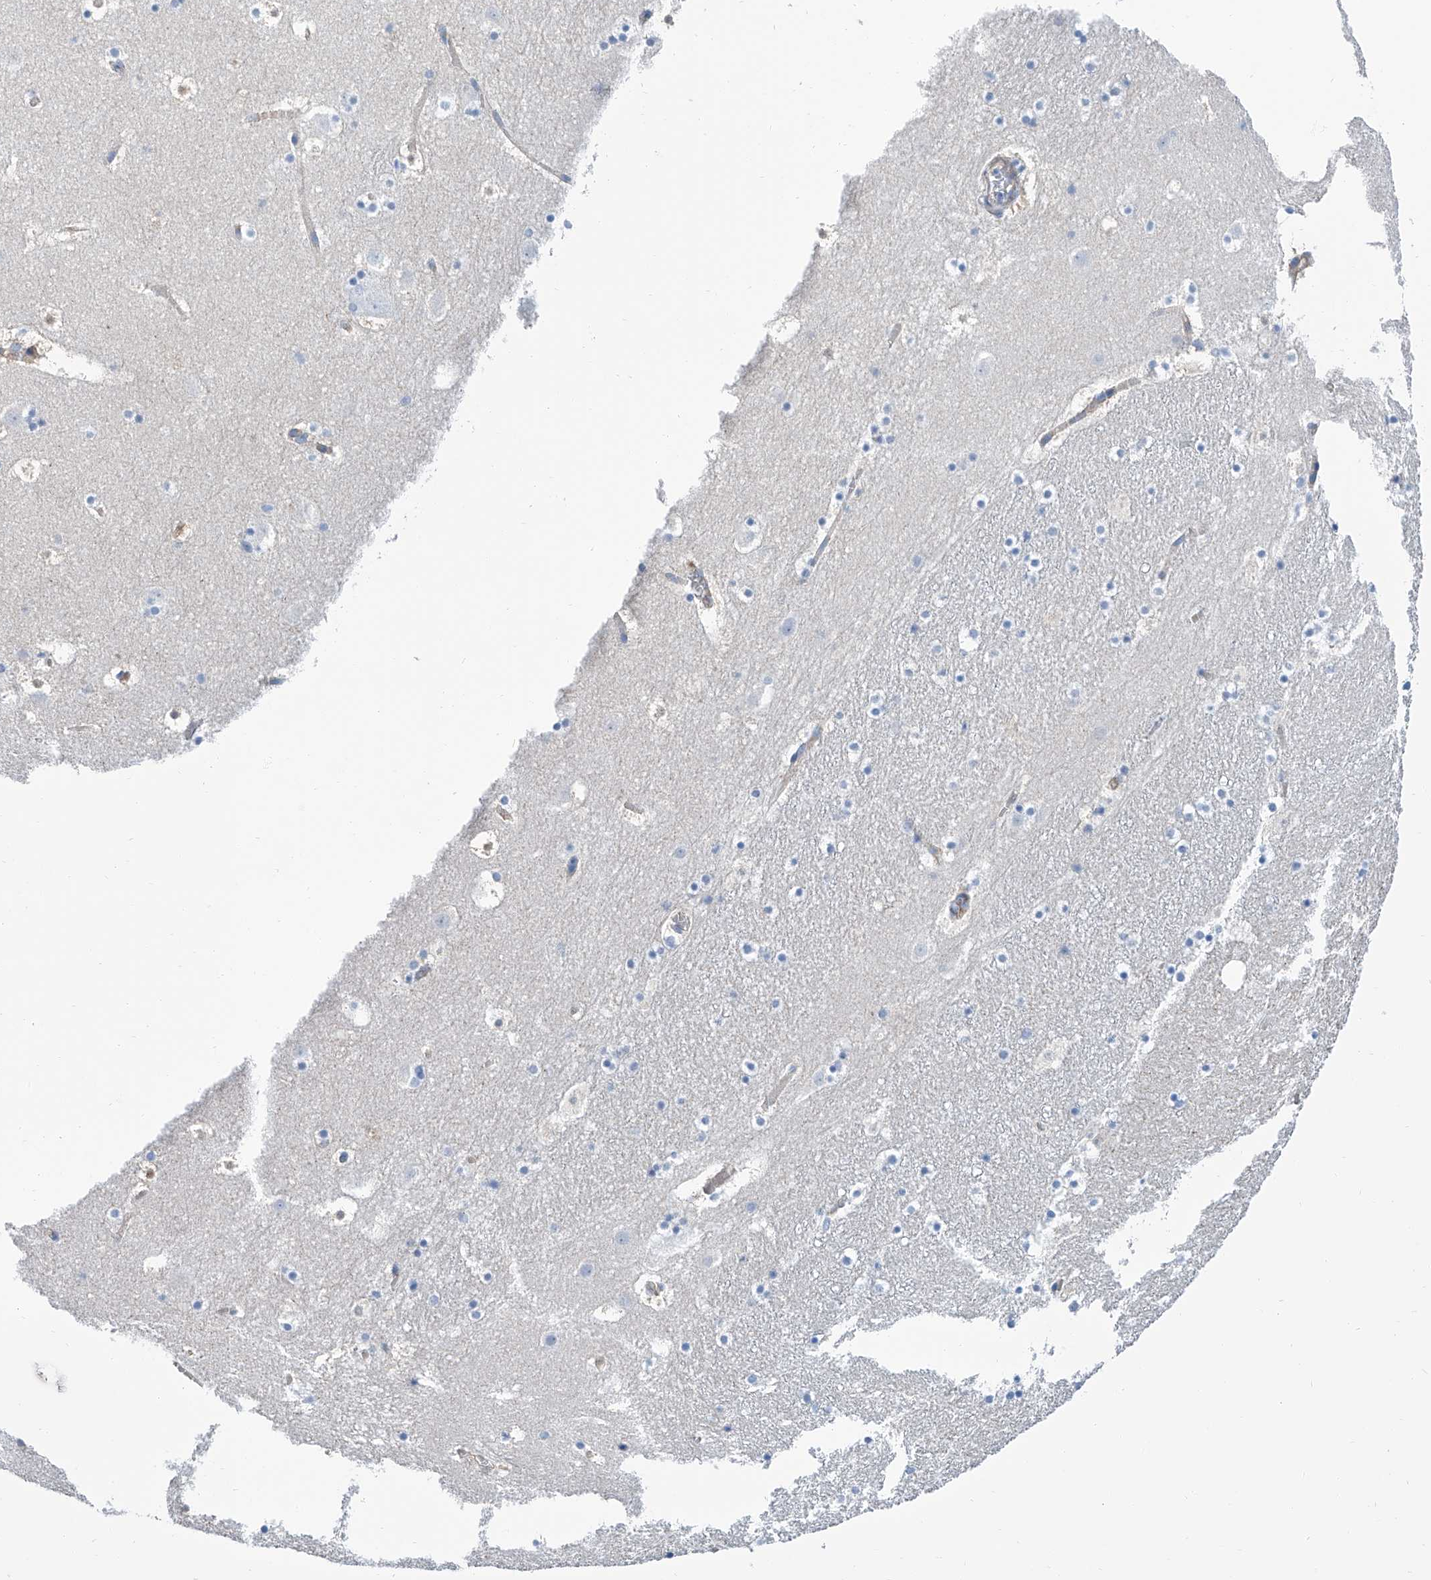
{"staining": {"intensity": "negative", "quantity": "none", "location": "none"}, "tissue": "caudate", "cell_type": "Glial cells", "image_type": "normal", "snomed": [{"axis": "morphology", "description": "Normal tissue, NOS"}, {"axis": "topography", "description": "Lateral ventricle wall"}], "caption": "High magnification brightfield microscopy of normal caudate stained with DAB (3,3'-diaminobenzidine) (brown) and counterstained with hematoxylin (blue): glial cells show no significant expression.", "gene": "GPT", "patient": {"sex": "male", "age": 45}}